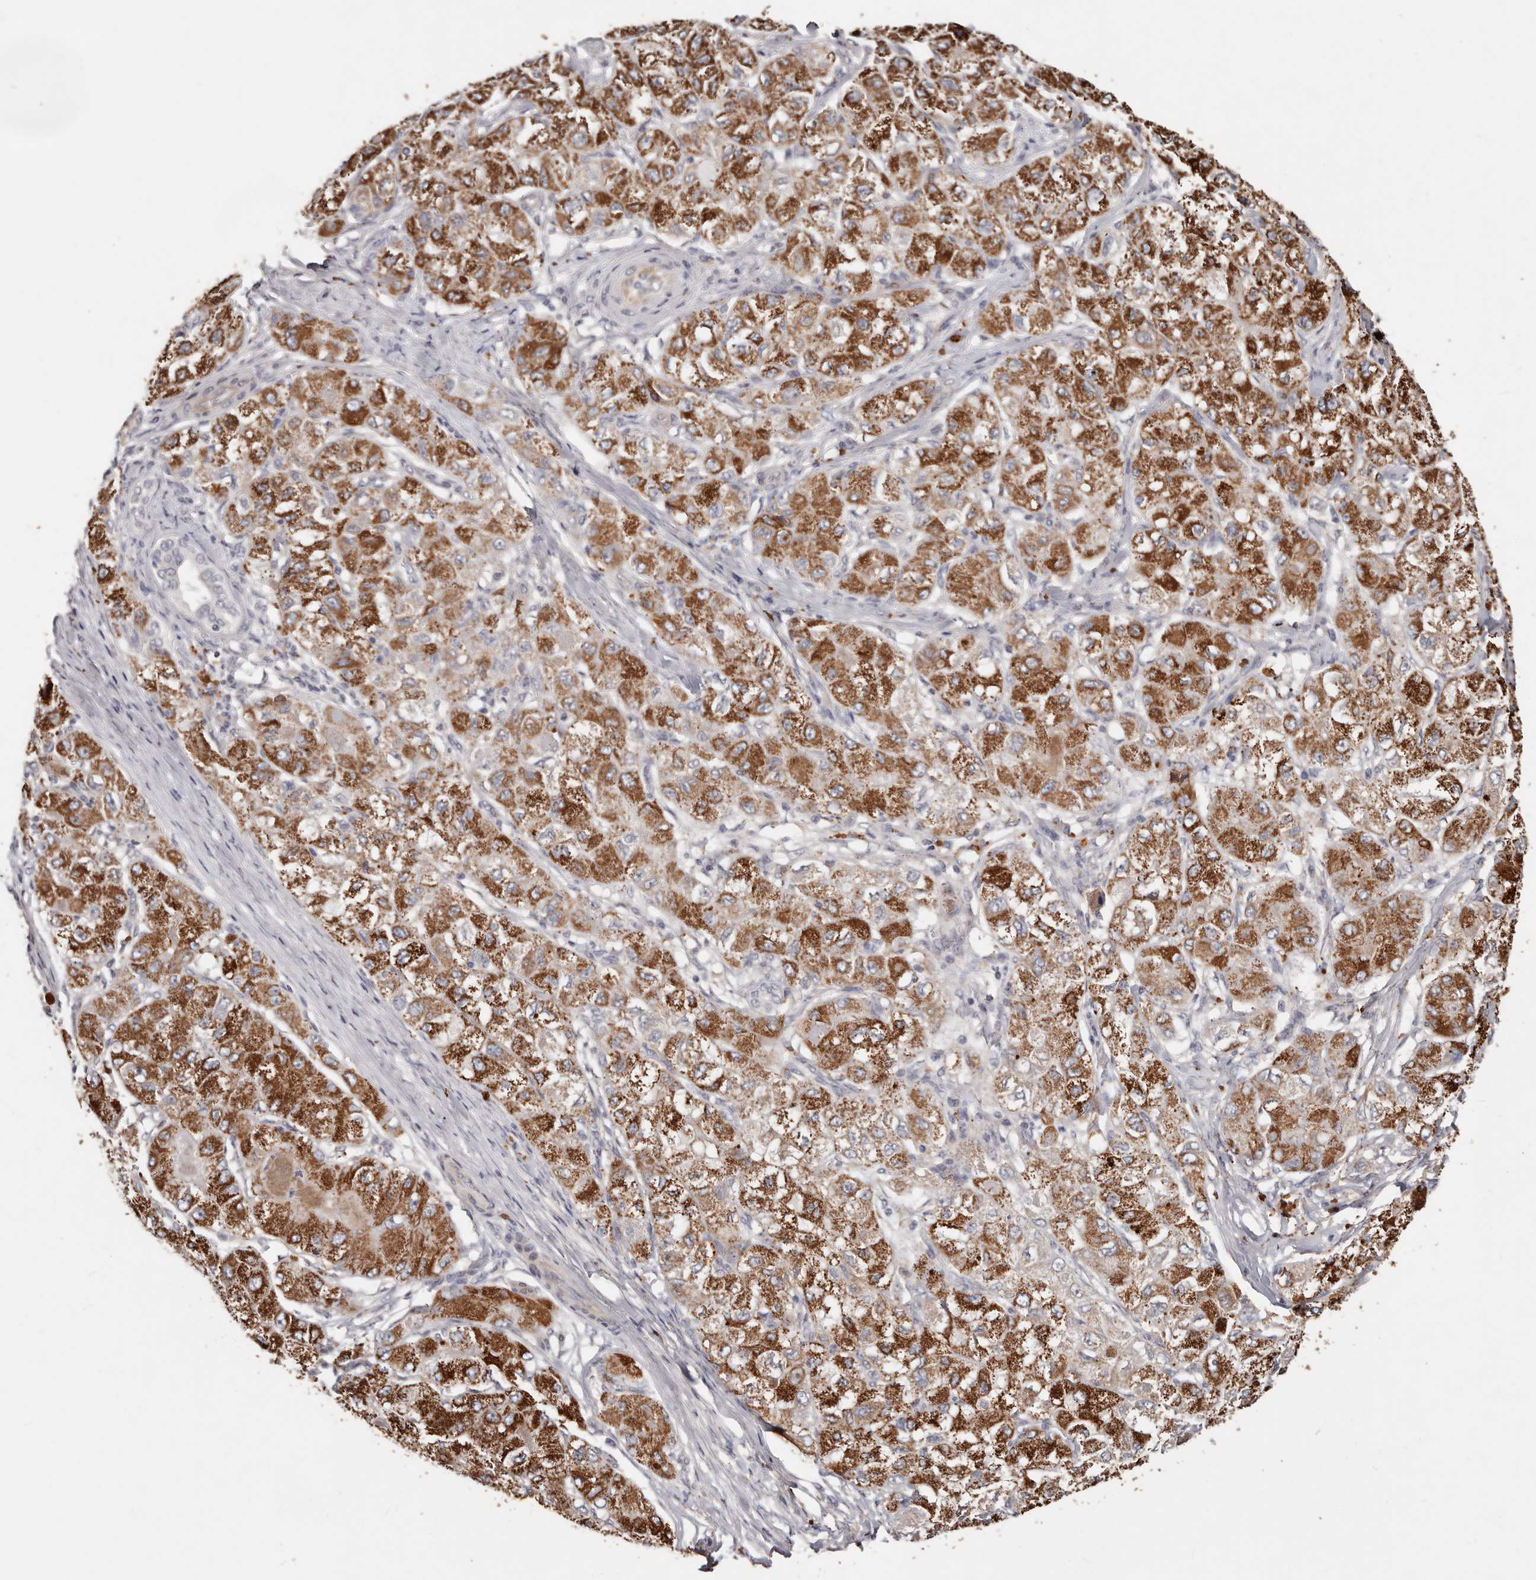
{"staining": {"intensity": "strong", "quantity": ">75%", "location": "cytoplasmic/membranous"}, "tissue": "liver cancer", "cell_type": "Tumor cells", "image_type": "cancer", "snomed": [{"axis": "morphology", "description": "Carcinoma, Hepatocellular, NOS"}, {"axis": "topography", "description": "Liver"}], "caption": "Protein expression analysis of human liver hepatocellular carcinoma reveals strong cytoplasmic/membranous staining in approximately >75% of tumor cells.", "gene": "THBS3", "patient": {"sex": "male", "age": 80}}